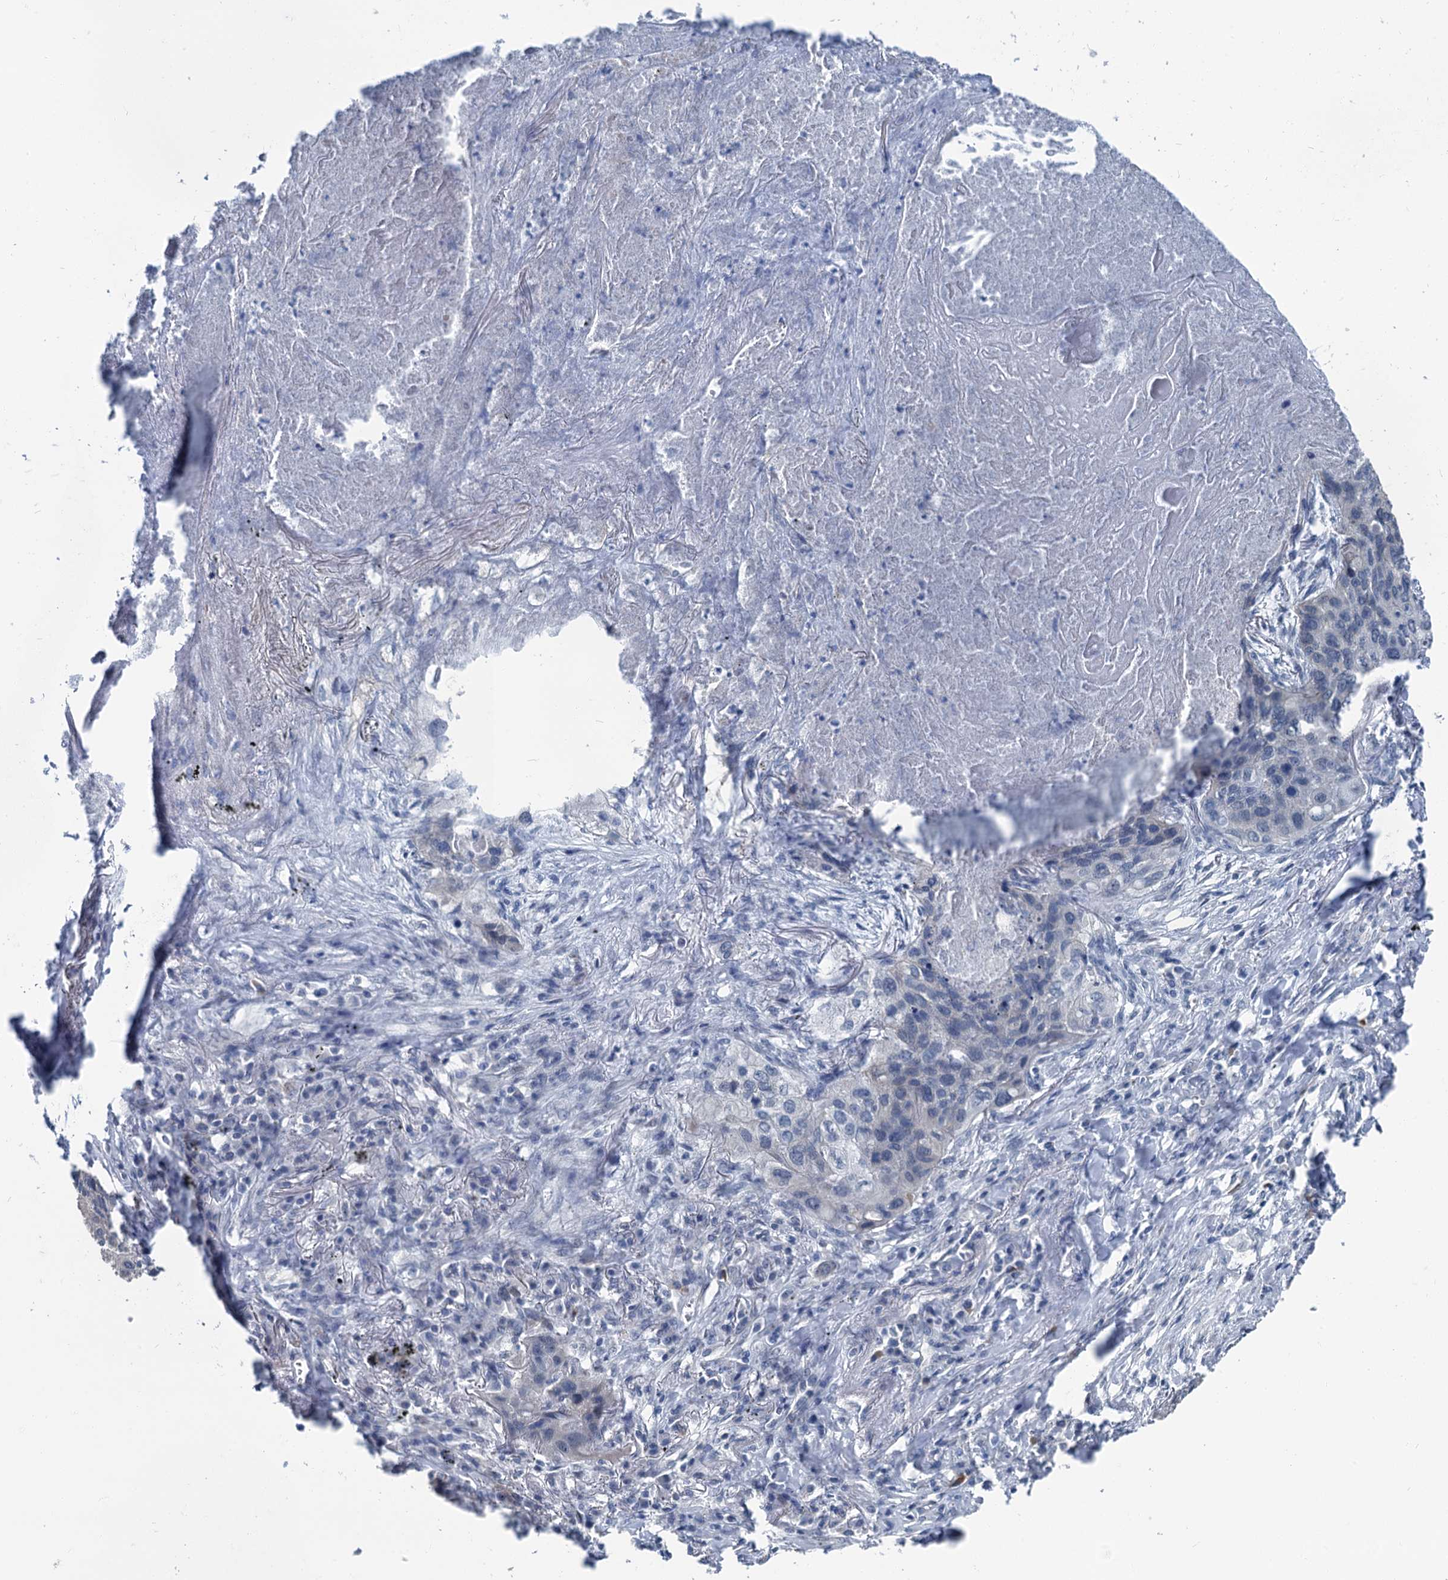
{"staining": {"intensity": "negative", "quantity": "none", "location": "none"}, "tissue": "lung cancer", "cell_type": "Tumor cells", "image_type": "cancer", "snomed": [{"axis": "morphology", "description": "Squamous cell carcinoma, NOS"}, {"axis": "topography", "description": "Lung"}], "caption": "Immunohistochemistry (IHC) photomicrograph of human lung cancer stained for a protein (brown), which shows no expression in tumor cells.", "gene": "MIOX", "patient": {"sex": "female", "age": 63}}